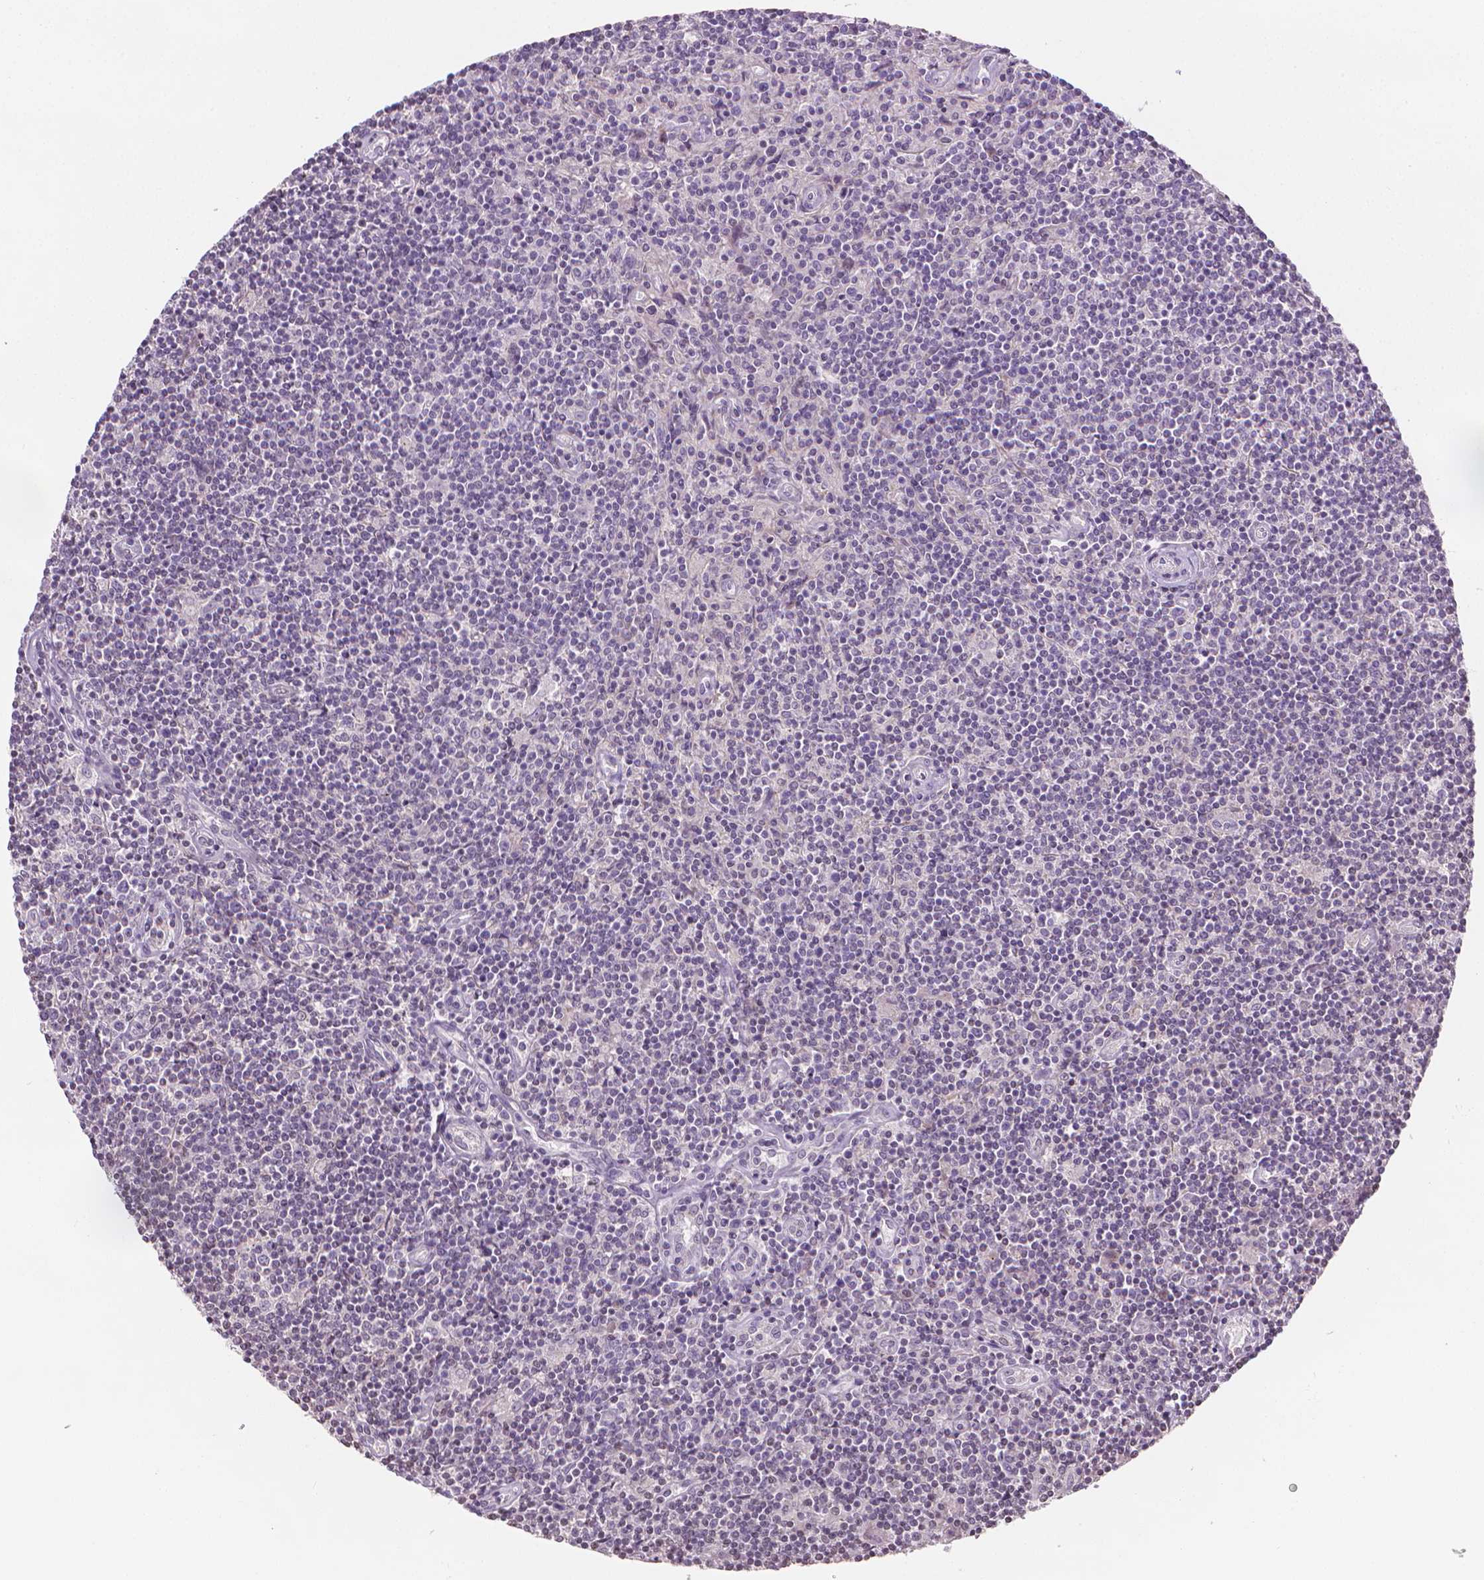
{"staining": {"intensity": "negative", "quantity": "none", "location": "none"}, "tissue": "lymphoma", "cell_type": "Tumor cells", "image_type": "cancer", "snomed": [{"axis": "morphology", "description": "Hodgkin's disease, NOS"}, {"axis": "topography", "description": "Lymph node"}], "caption": "High magnification brightfield microscopy of lymphoma stained with DAB (brown) and counterstained with hematoxylin (blue): tumor cells show no significant expression. Brightfield microscopy of IHC stained with DAB (3,3'-diaminobenzidine) (brown) and hematoxylin (blue), captured at high magnification.", "gene": "NCAN", "patient": {"sex": "male", "age": 40}}